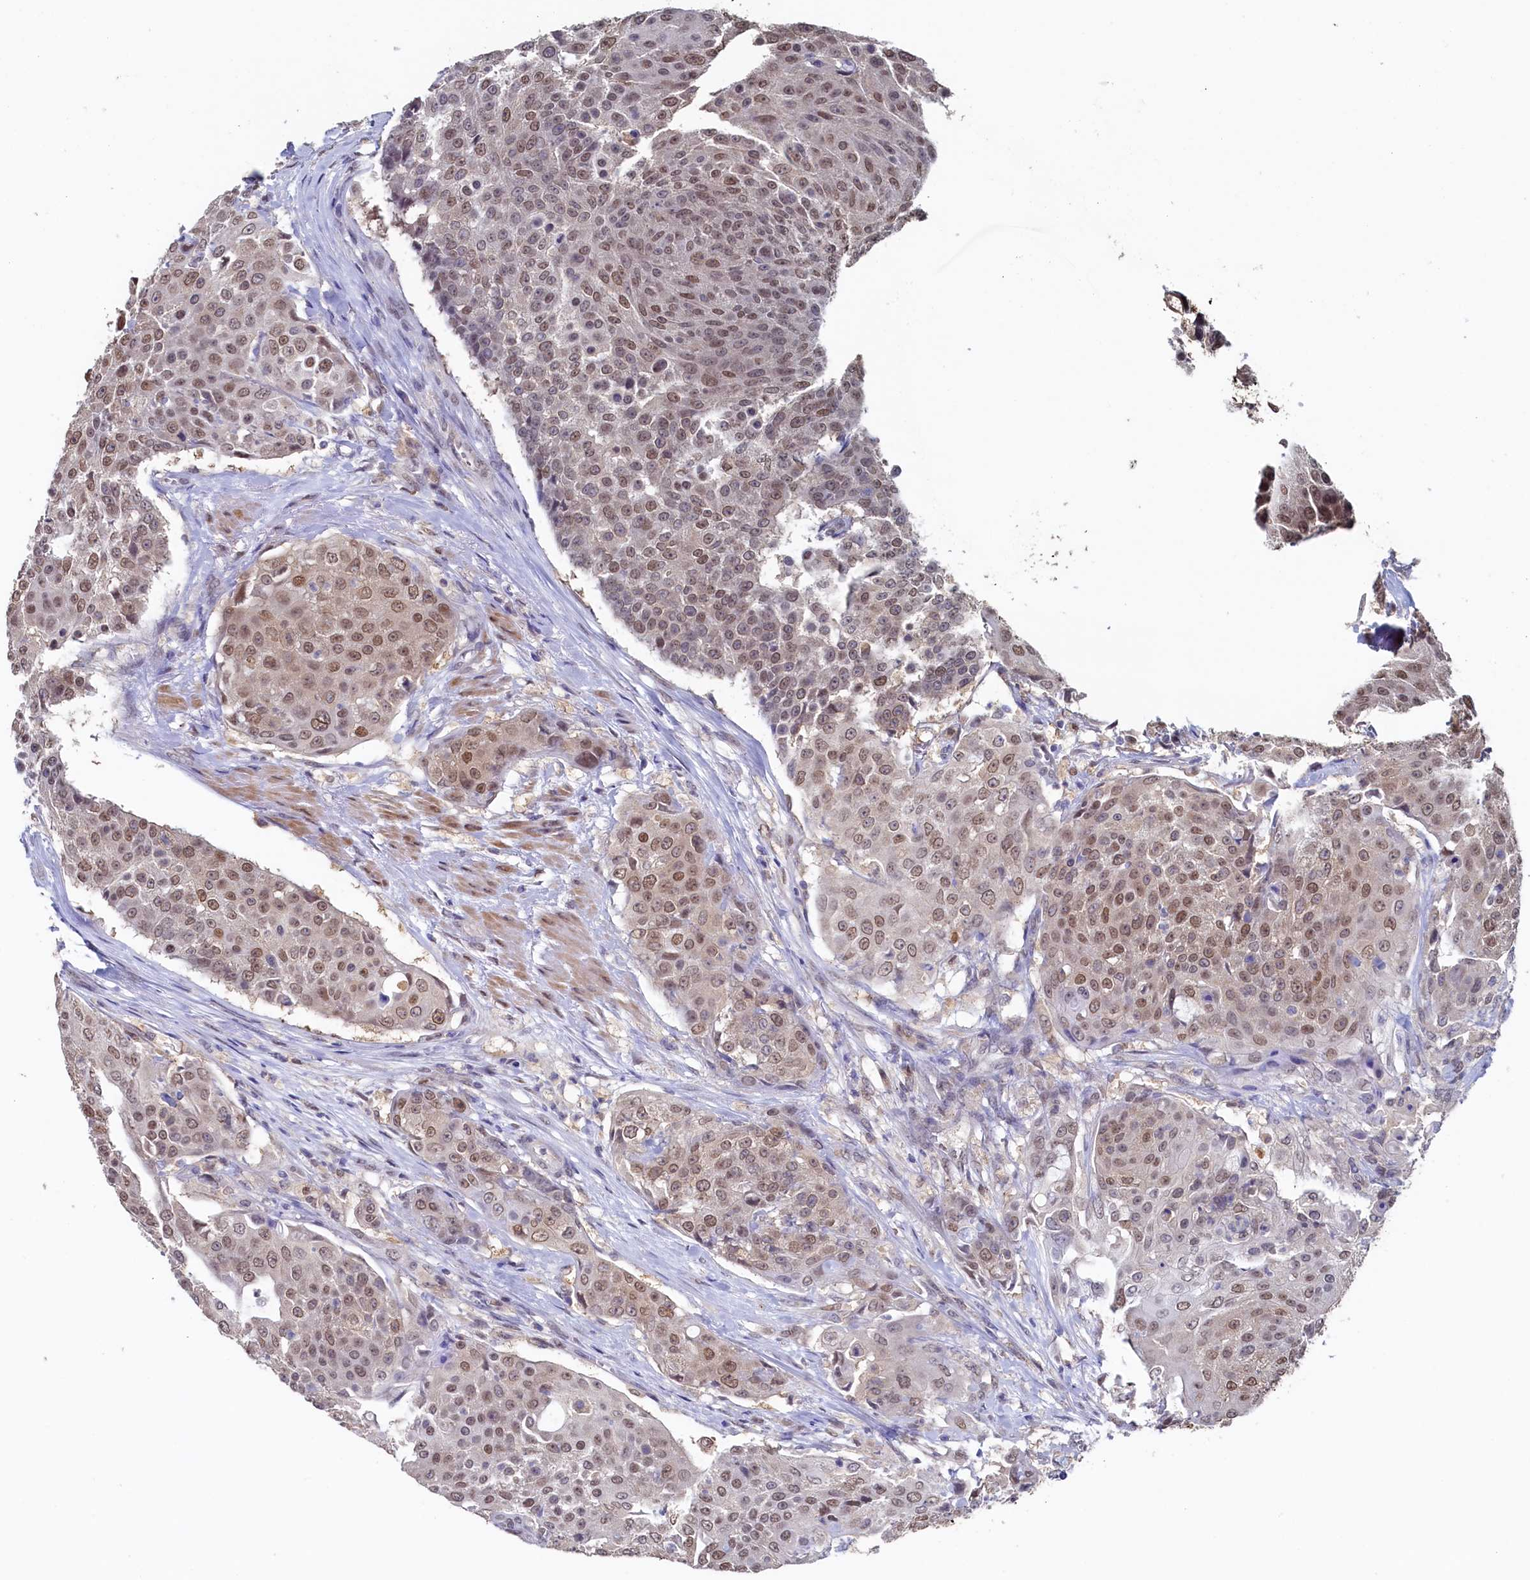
{"staining": {"intensity": "moderate", "quantity": ">75%", "location": "nuclear"}, "tissue": "urothelial cancer", "cell_type": "Tumor cells", "image_type": "cancer", "snomed": [{"axis": "morphology", "description": "Urothelial carcinoma, High grade"}, {"axis": "topography", "description": "Urinary bladder"}], "caption": "About >75% of tumor cells in human urothelial cancer reveal moderate nuclear protein staining as visualized by brown immunohistochemical staining.", "gene": "AHCY", "patient": {"sex": "female", "age": 63}}